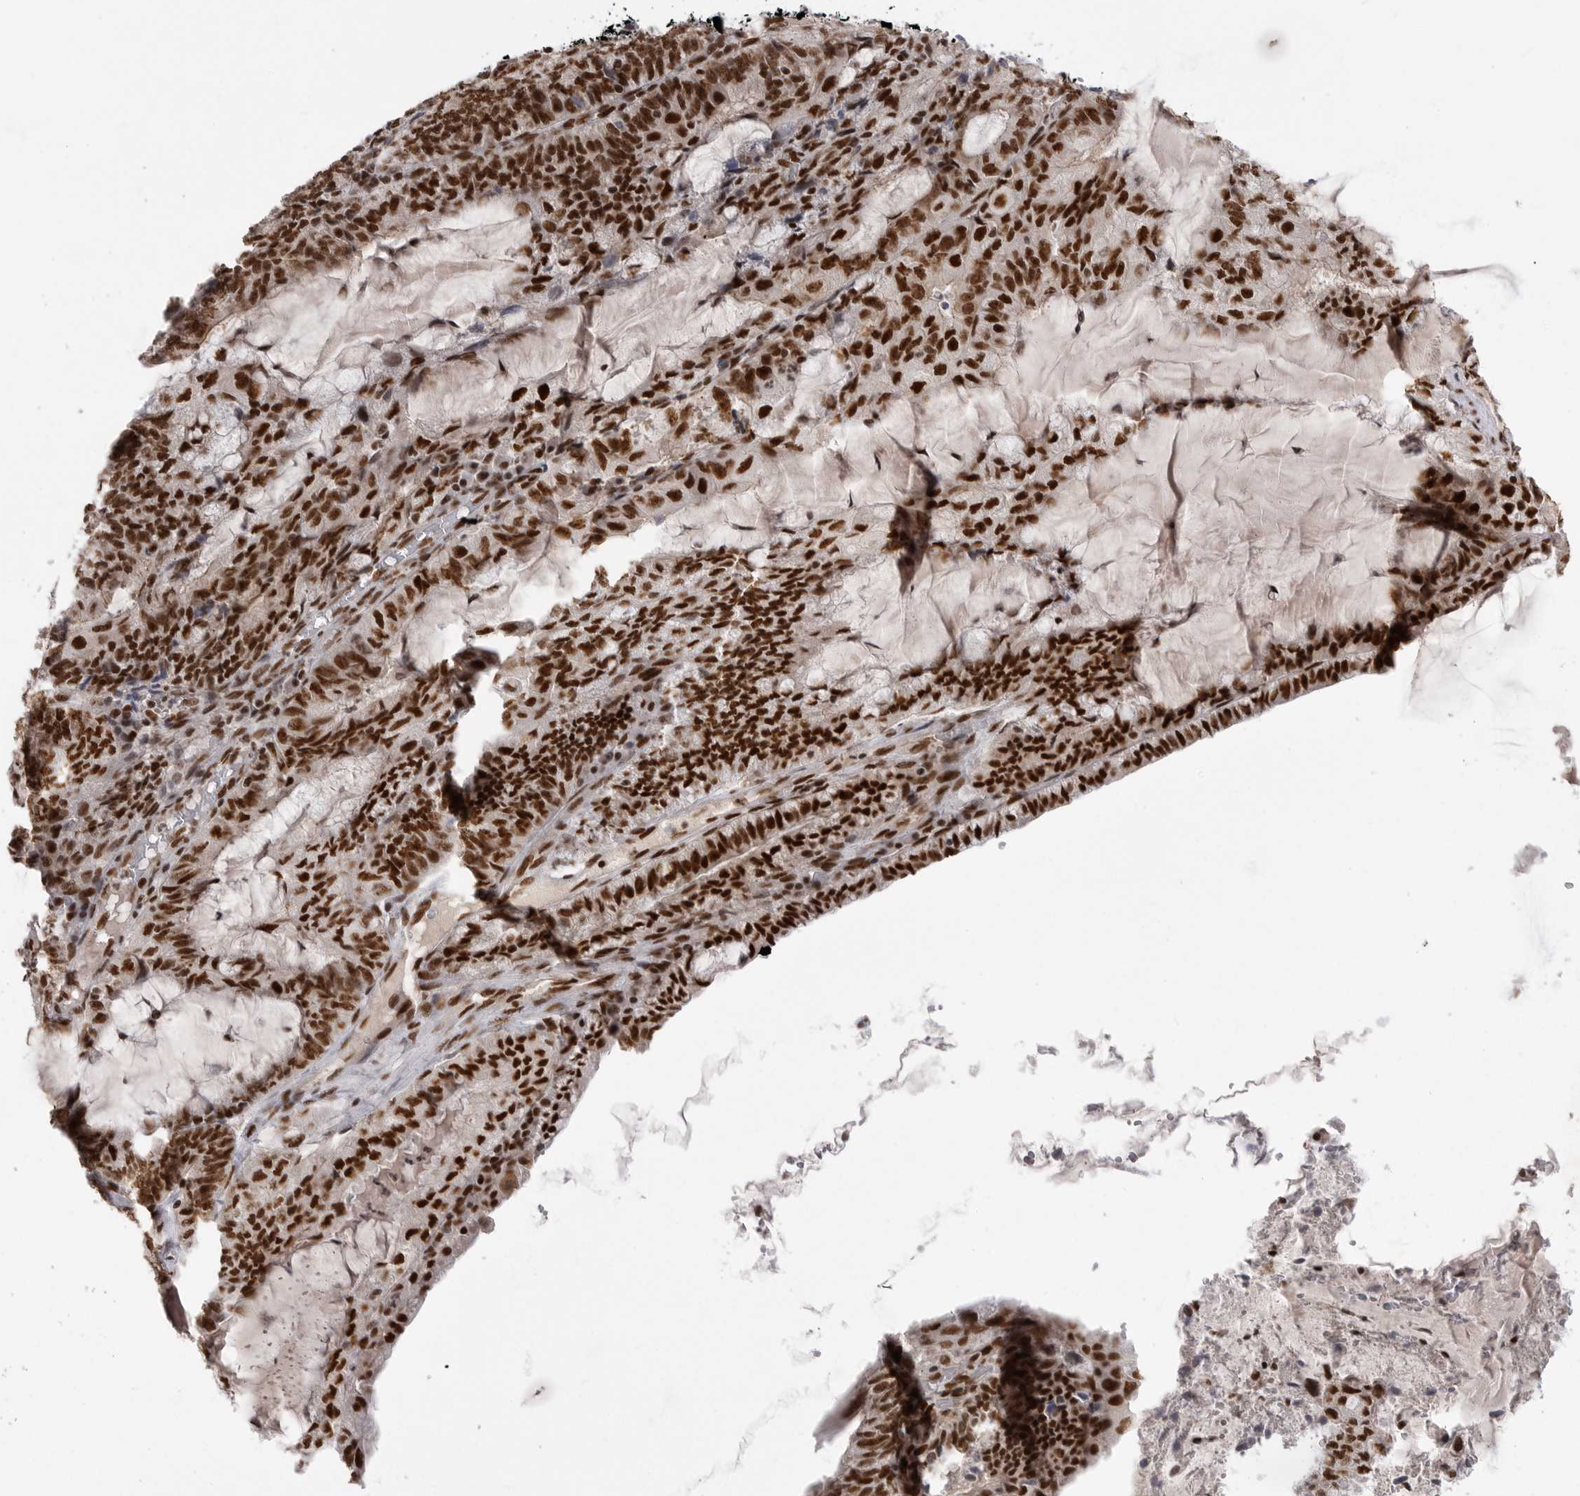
{"staining": {"intensity": "strong", "quantity": ">75%", "location": "nuclear"}, "tissue": "endometrial cancer", "cell_type": "Tumor cells", "image_type": "cancer", "snomed": [{"axis": "morphology", "description": "Adenocarcinoma, NOS"}, {"axis": "topography", "description": "Endometrium"}], "caption": "Immunohistochemical staining of human endometrial cancer (adenocarcinoma) demonstrates high levels of strong nuclear protein staining in about >75% of tumor cells.", "gene": "PPP1R8", "patient": {"sex": "female", "age": 81}}